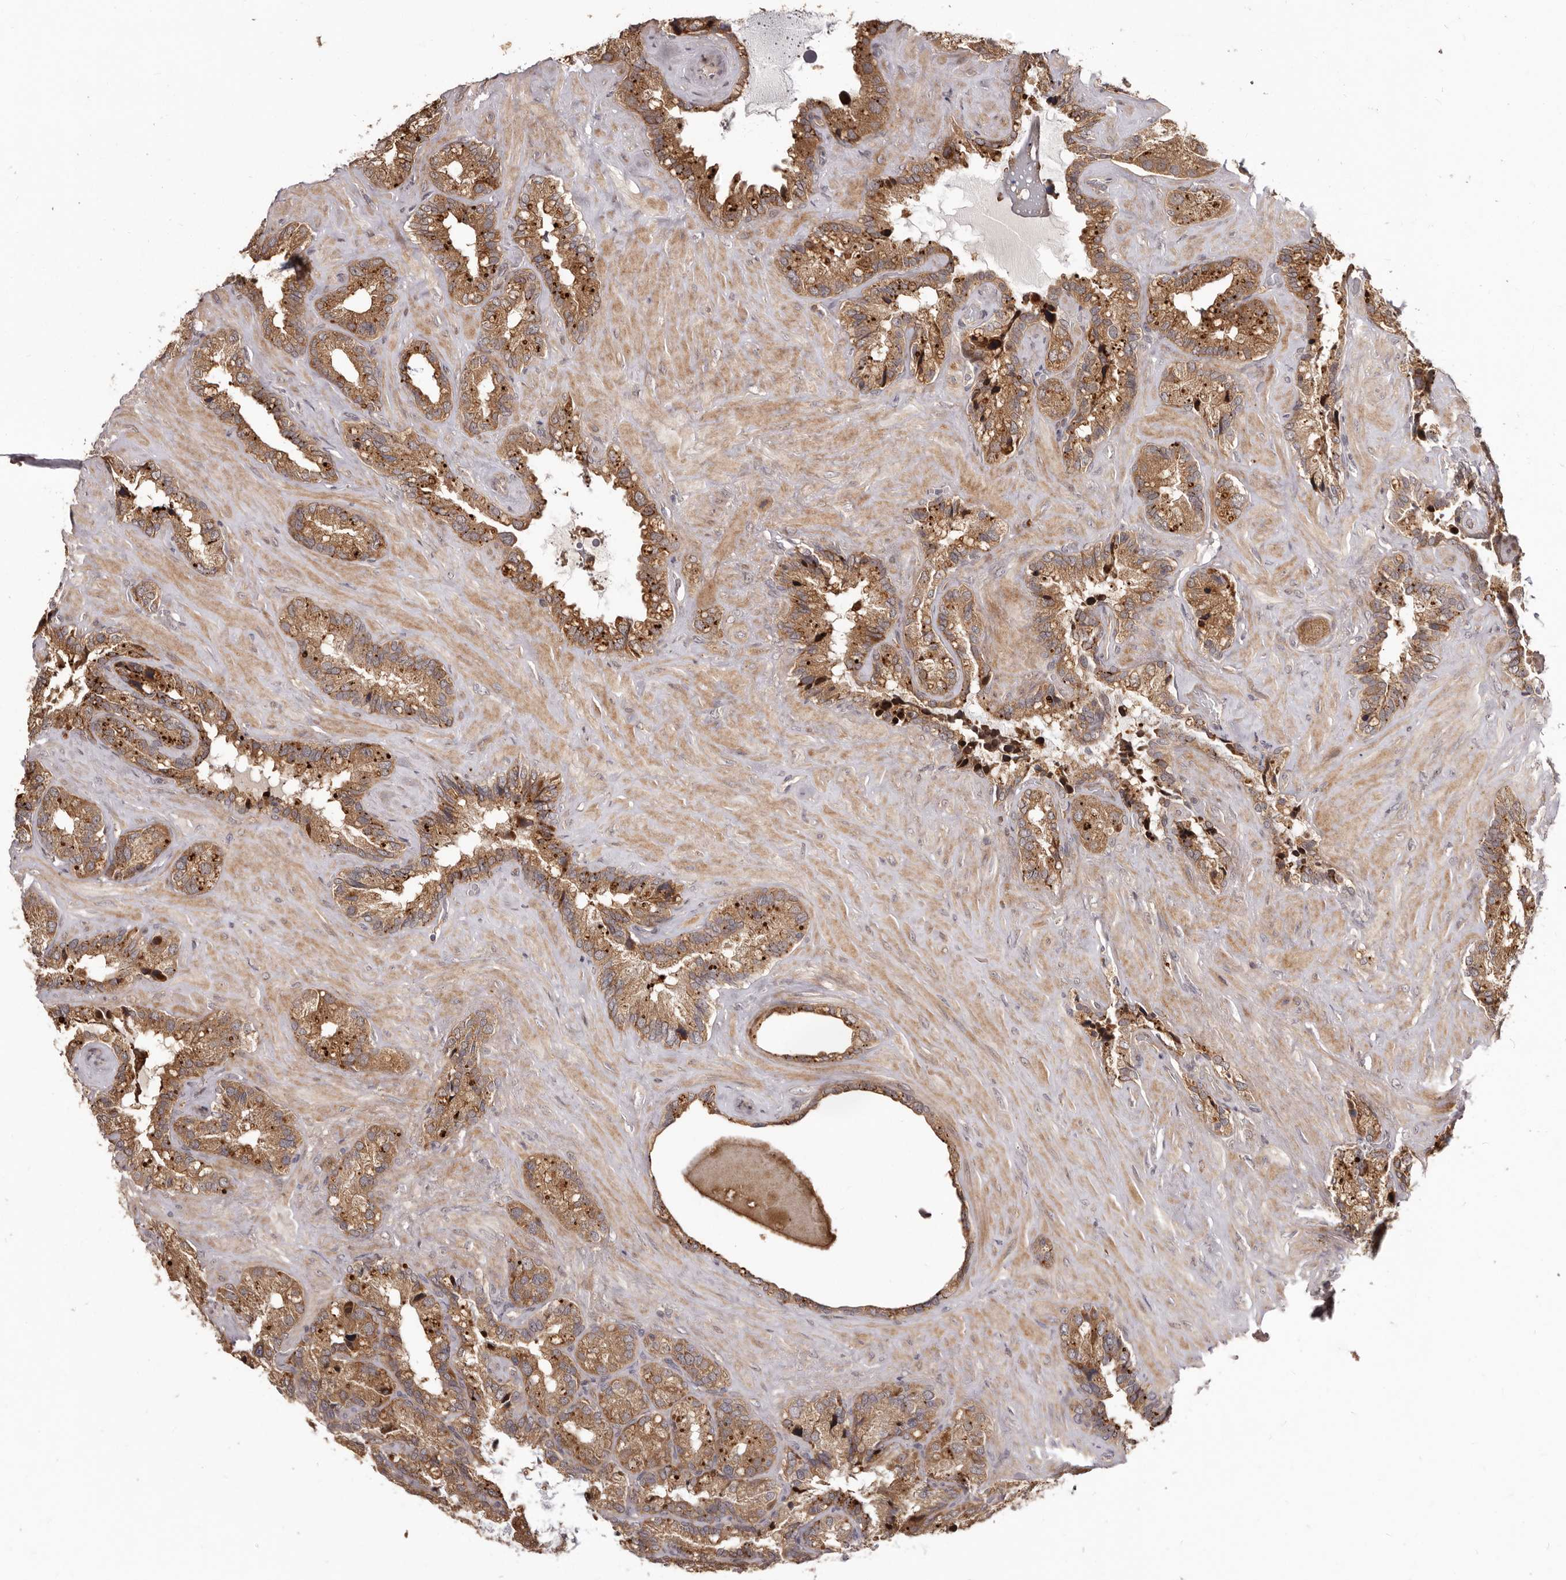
{"staining": {"intensity": "moderate", "quantity": ">75%", "location": "cytoplasmic/membranous"}, "tissue": "seminal vesicle", "cell_type": "Glandular cells", "image_type": "normal", "snomed": [{"axis": "morphology", "description": "Normal tissue, NOS"}, {"axis": "topography", "description": "Prostate"}, {"axis": "topography", "description": "Seminal veicle"}], "caption": "Immunohistochemical staining of normal human seminal vesicle demonstrates >75% levels of moderate cytoplasmic/membranous protein positivity in approximately >75% of glandular cells.", "gene": "RNF187", "patient": {"sex": "male", "age": 68}}